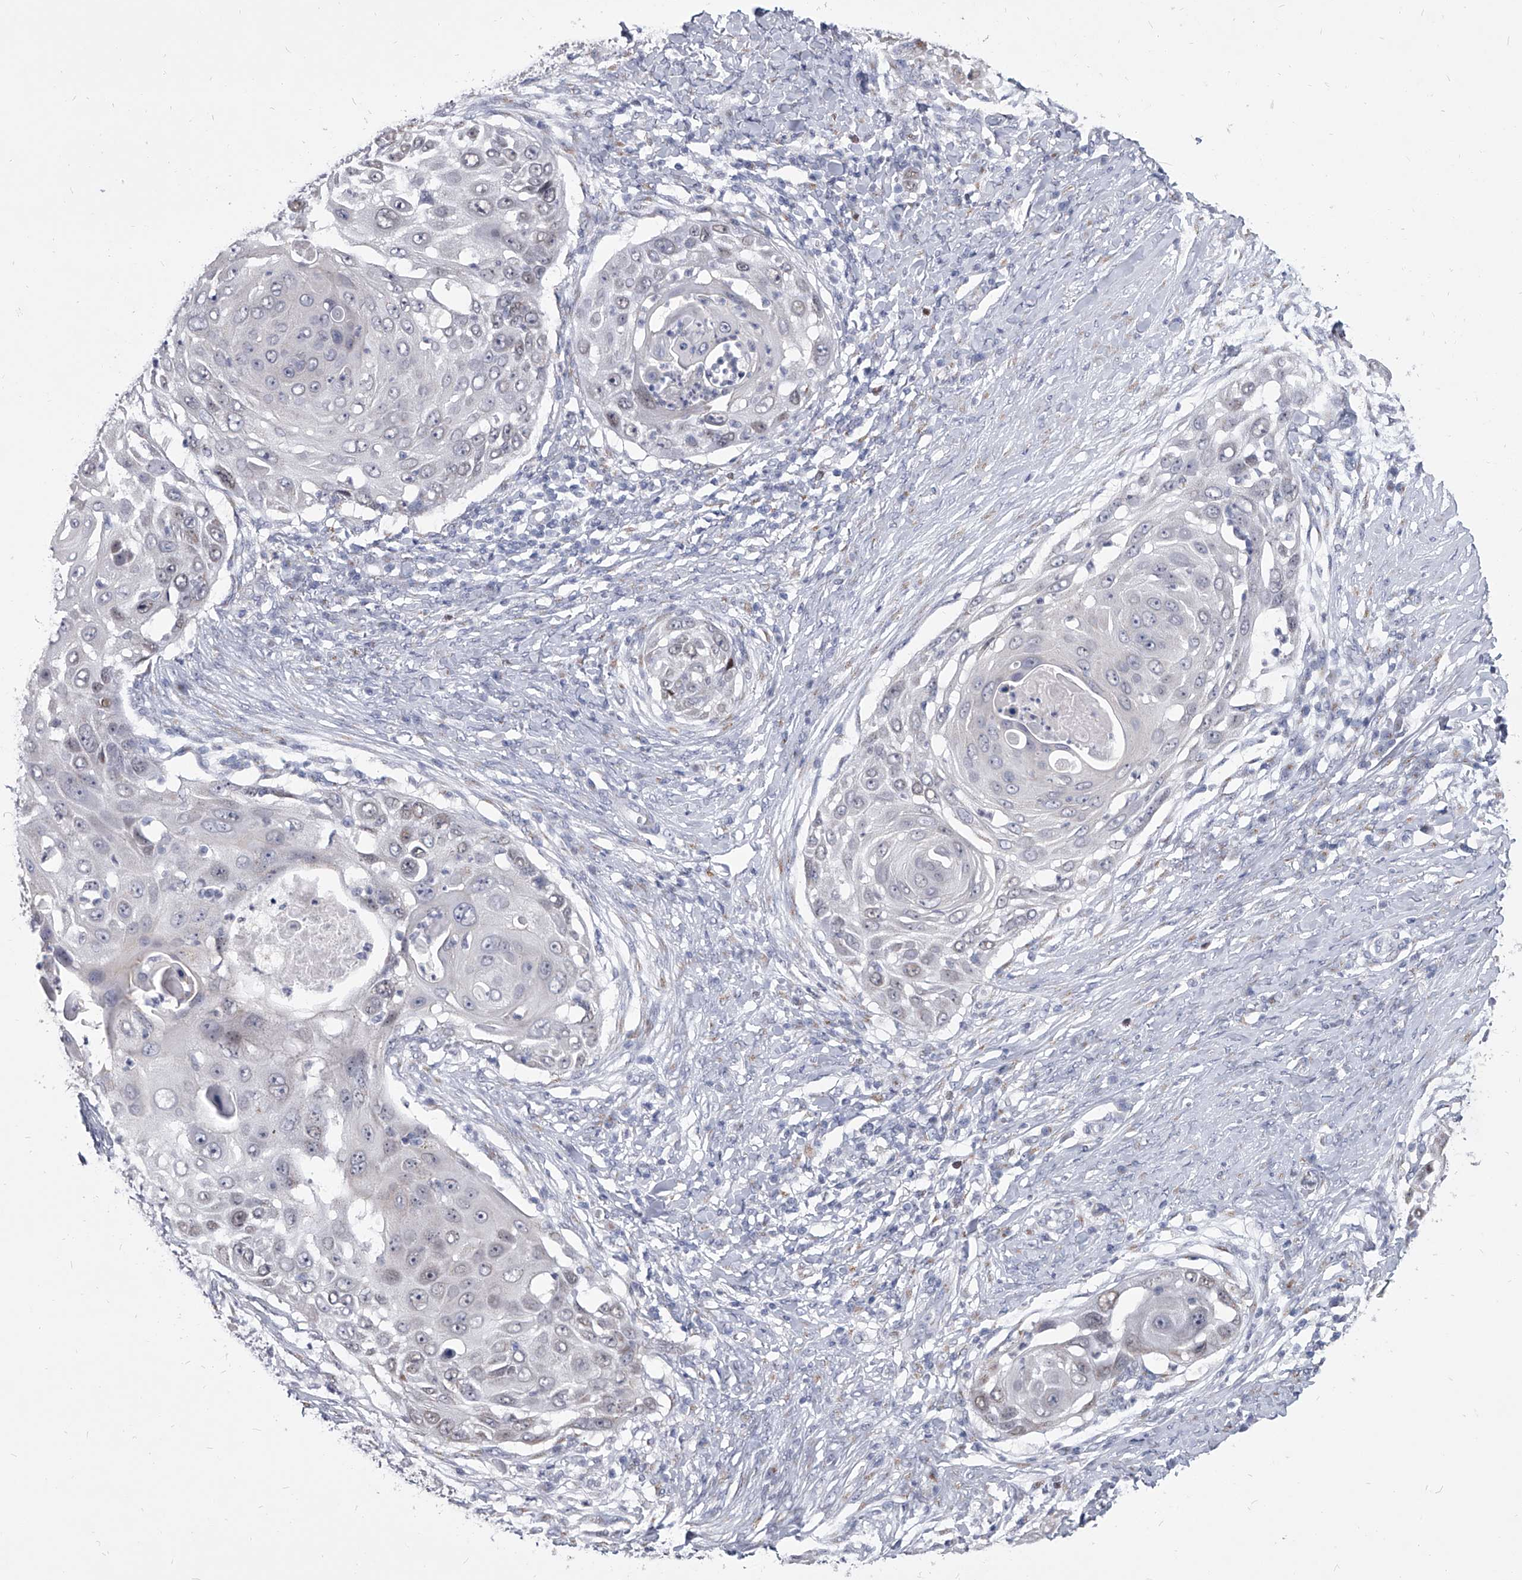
{"staining": {"intensity": "negative", "quantity": "none", "location": "none"}, "tissue": "skin cancer", "cell_type": "Tumor cells", "image_type": "cancer", "snomed": [{"axis": "morphology", "description": "Squamous cell carcinoma, NOS"}, {"axis": "topography", "description": "Skin"}], "caption": "Immunohistochemistry (IHC) image of neoplastic tissue: skin squamous cell carcinoma stained with DAB (3,3'-diaminobenzidine) demonstrates no significant protein positivity in tumor cells.", "gene": "EVA1C", "patient": {"sex": "female", "age": 44}}